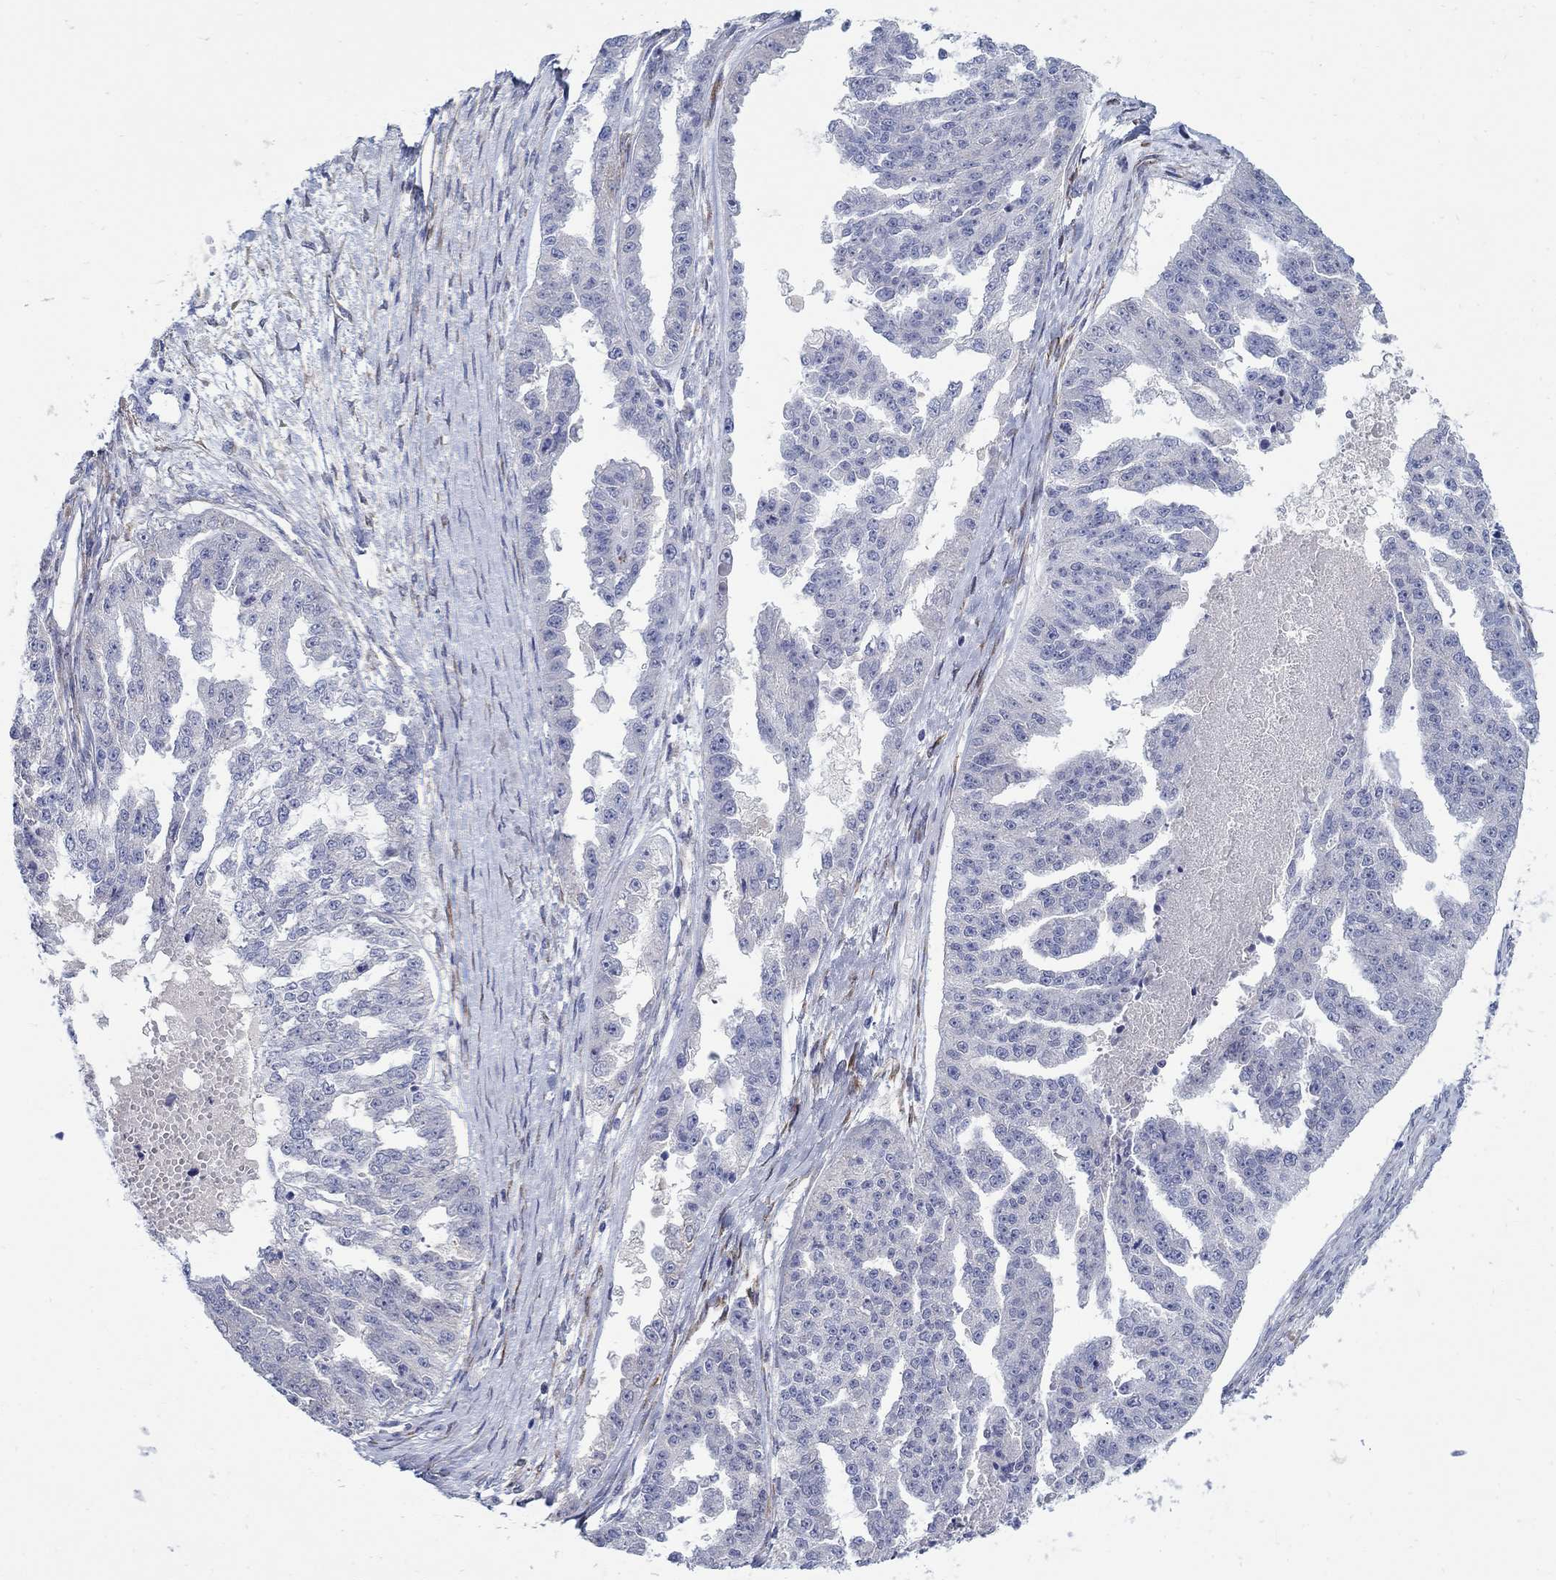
{"staining": {"intensity": "negative", "quantity": "none", "location": "none"}, "tissue": "ovarian cancer", "cell_type": "Tumor cells", "image_type": "cancer", "snomed": [{"axis": "morphology", "description": "Cystadenocarcinoma, serous, NOS"}, {"axis": "topography", "description": "Ovary"}], "caption": "DAB immunohistochemical staining of human ovarian serous cystadenocarcinoma reveals no significant expression in tumor cells. (Stains: DAB (3,3'-diaminobenzidine) immunohistochemistry with hematoxylin counter stain, Microscopy: brightfield microscopy at high magnification).", "gene": "REEP2", "patient": {"sex": "female", "age": 58}}